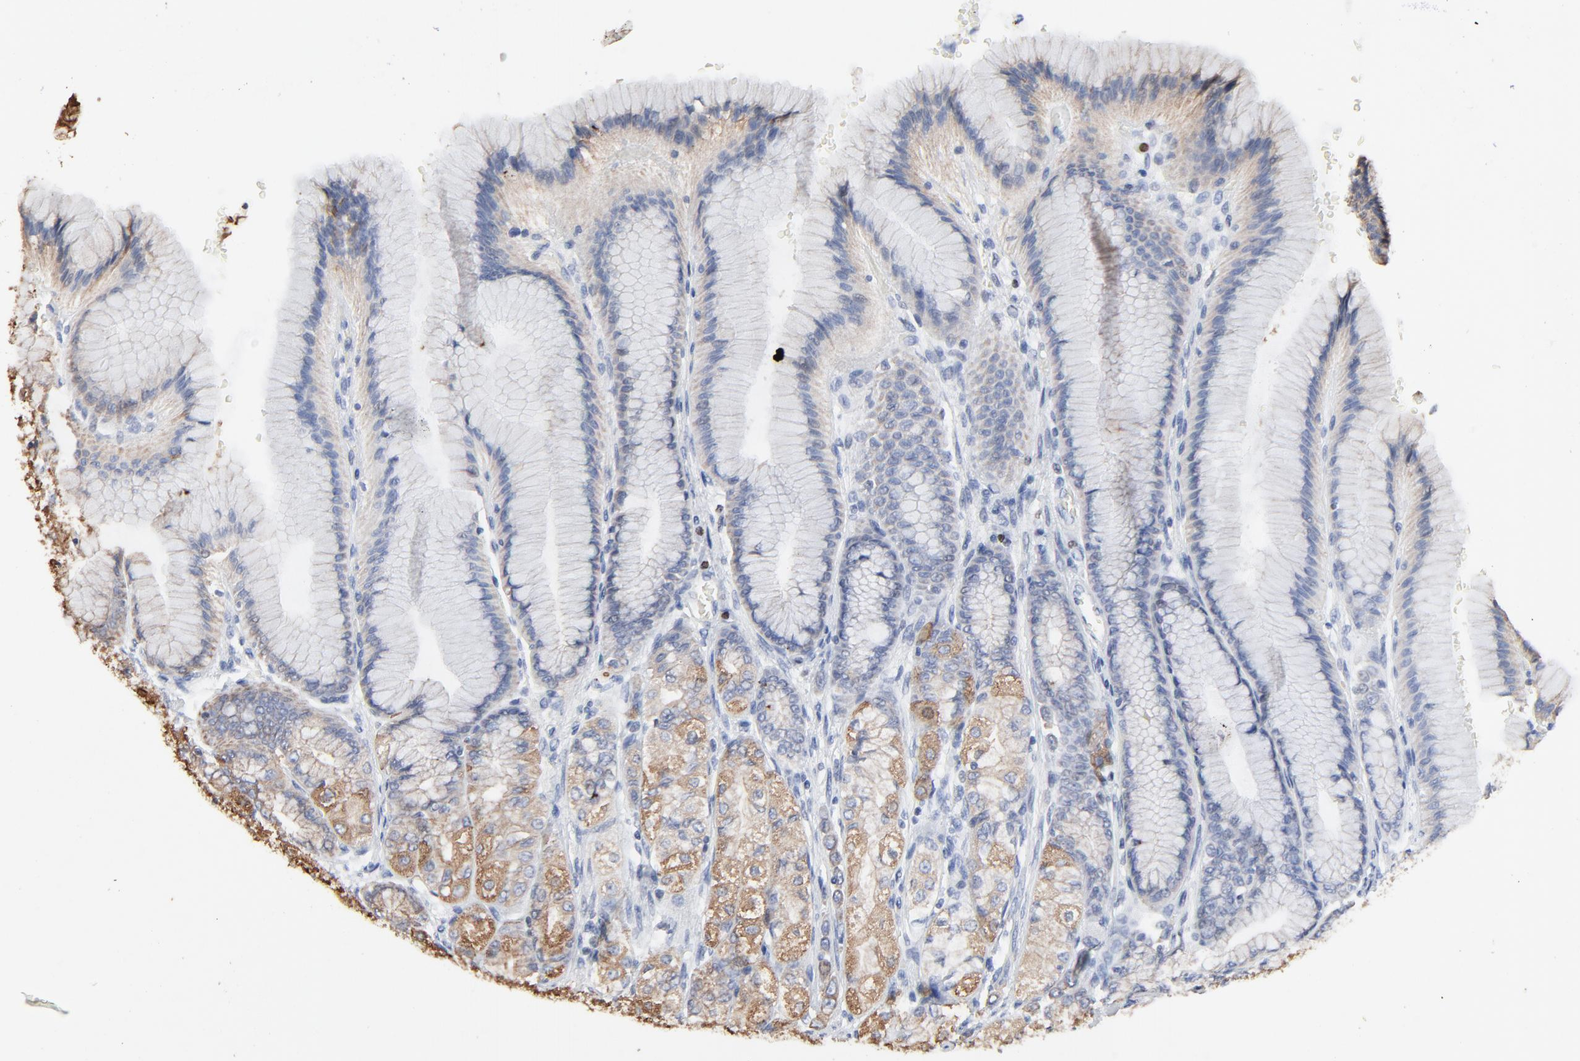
{"staining": {"intensity": "moderate", "quantity": "<25%", "location": "cytoplasmic/membranous"}, "tissue": "stomach", "cell_type": "Glandular cells", "image_type": "normal", "snomed": [{"axis": "morphology", "description": "Normal tissue, NOS"}, {"axis": "morphology", "description": "Adenocarcinoma, NOS"}, {"axis": "topography", "description": "Stomach"}, {"axis": "topography", "description": "Stomach, lower"}], "caption": "Benign stomach was stained to show a protein in brown. There is low levels of moderate cytoplasmic/membranous expression in about <25% of glandular cells. (DAB (3,3'-diaminobenzidine) = brown stain, brightfield microscopy at high magnification).", "gene": "LNX1", "patient": {"sex": "female", "age": 65}}